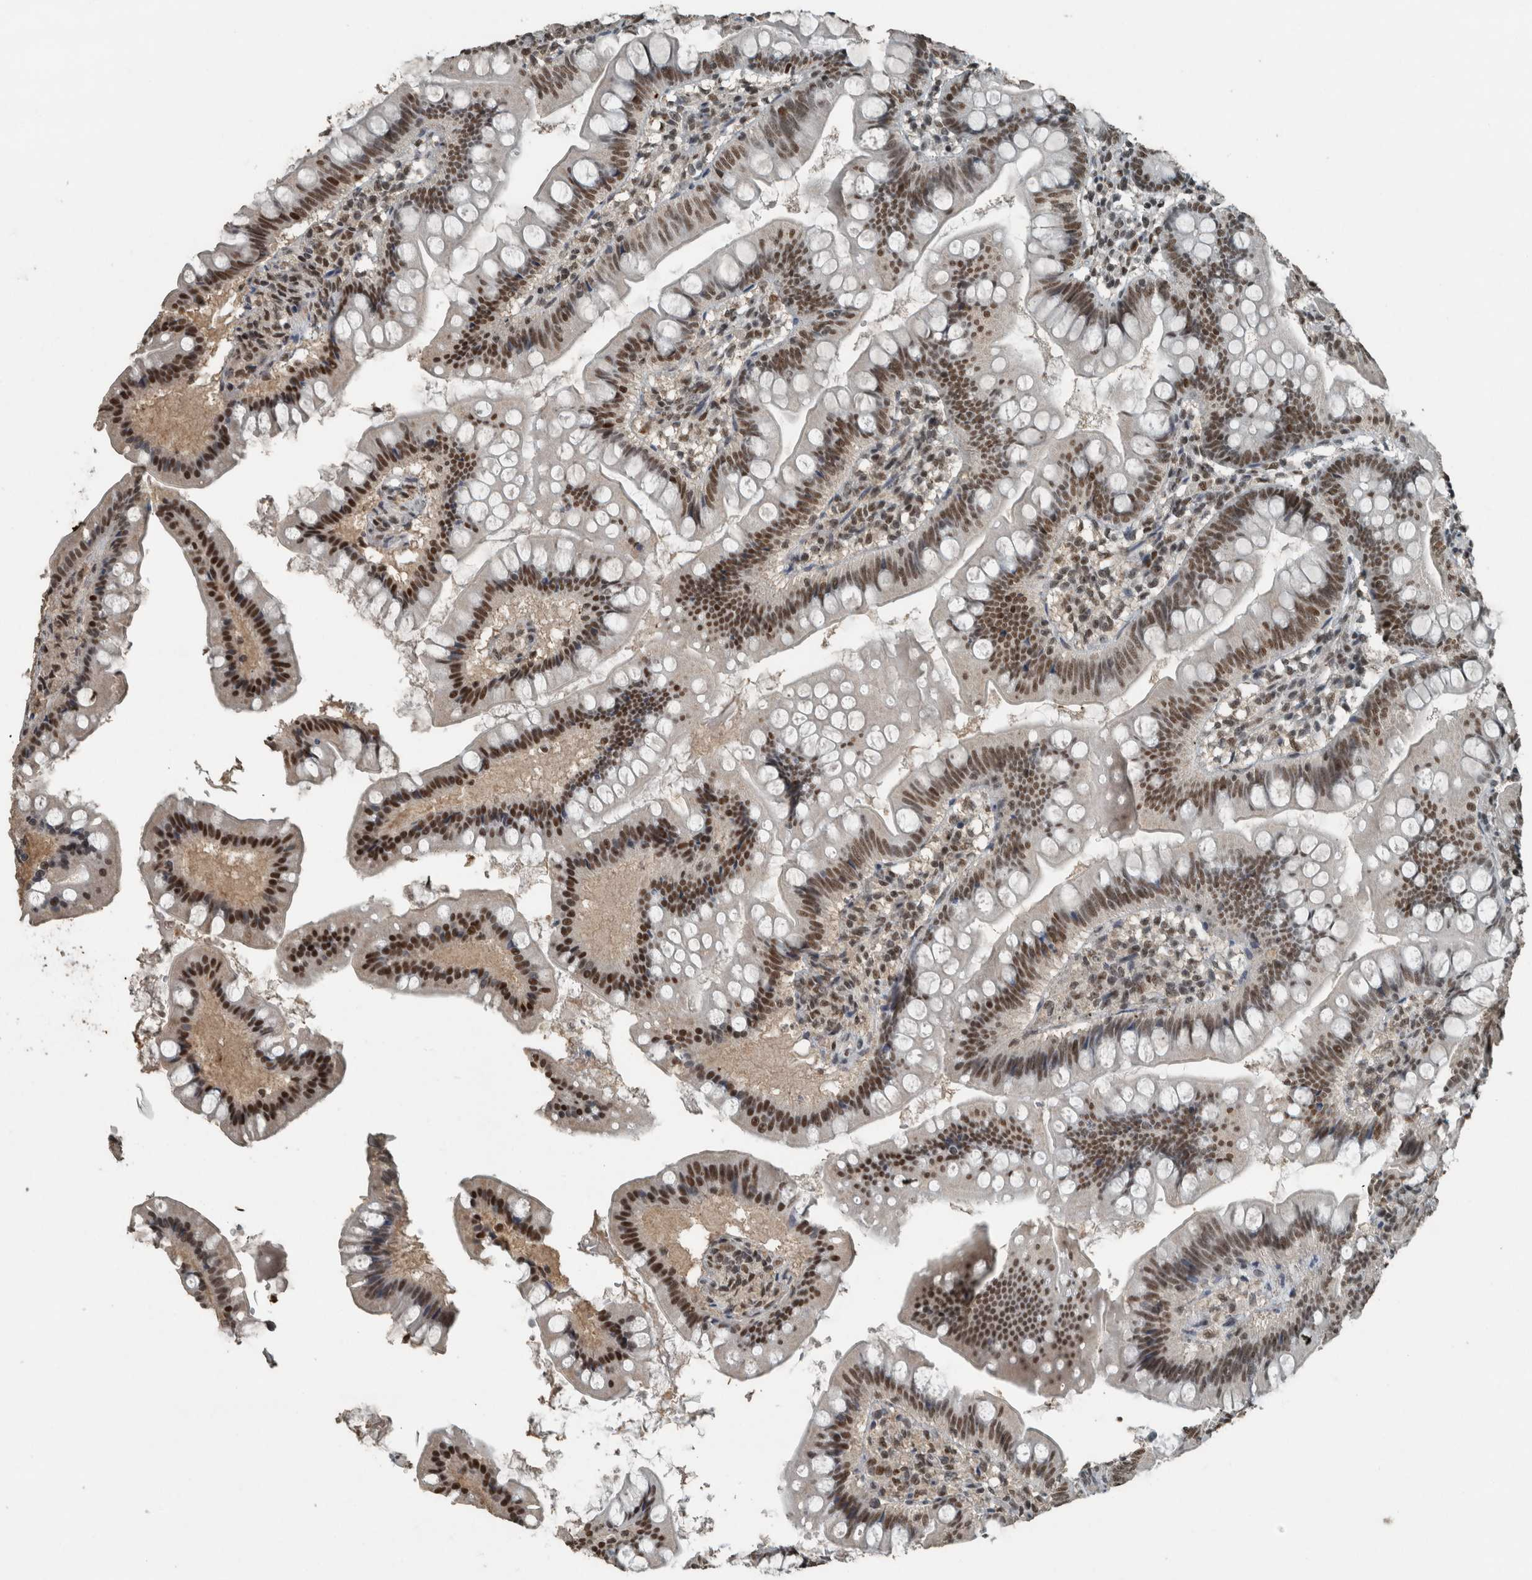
{"staining": {"intensity": "strong", "quantity": "25%-75%", "location": "nuclear"}, "tissue": "small intestine", "cell_type": "Glandular cells", "image_type": "normal", "snomed": [{"axis": "morphology", "description": "Normal tissue, NOS"}, {"axis": "topography", "description": "Small intestine"}], "caption": "Immunohistochemistry (IHC) photomicrograph of unremarkable human small intestine stained for a protein (brown), which demonstrates high levels of strong nuclear expression in approximately 25%-75% of glandular cells.", "gene": "ZNF24", "patient": {"sex": "male", "age": 7}}